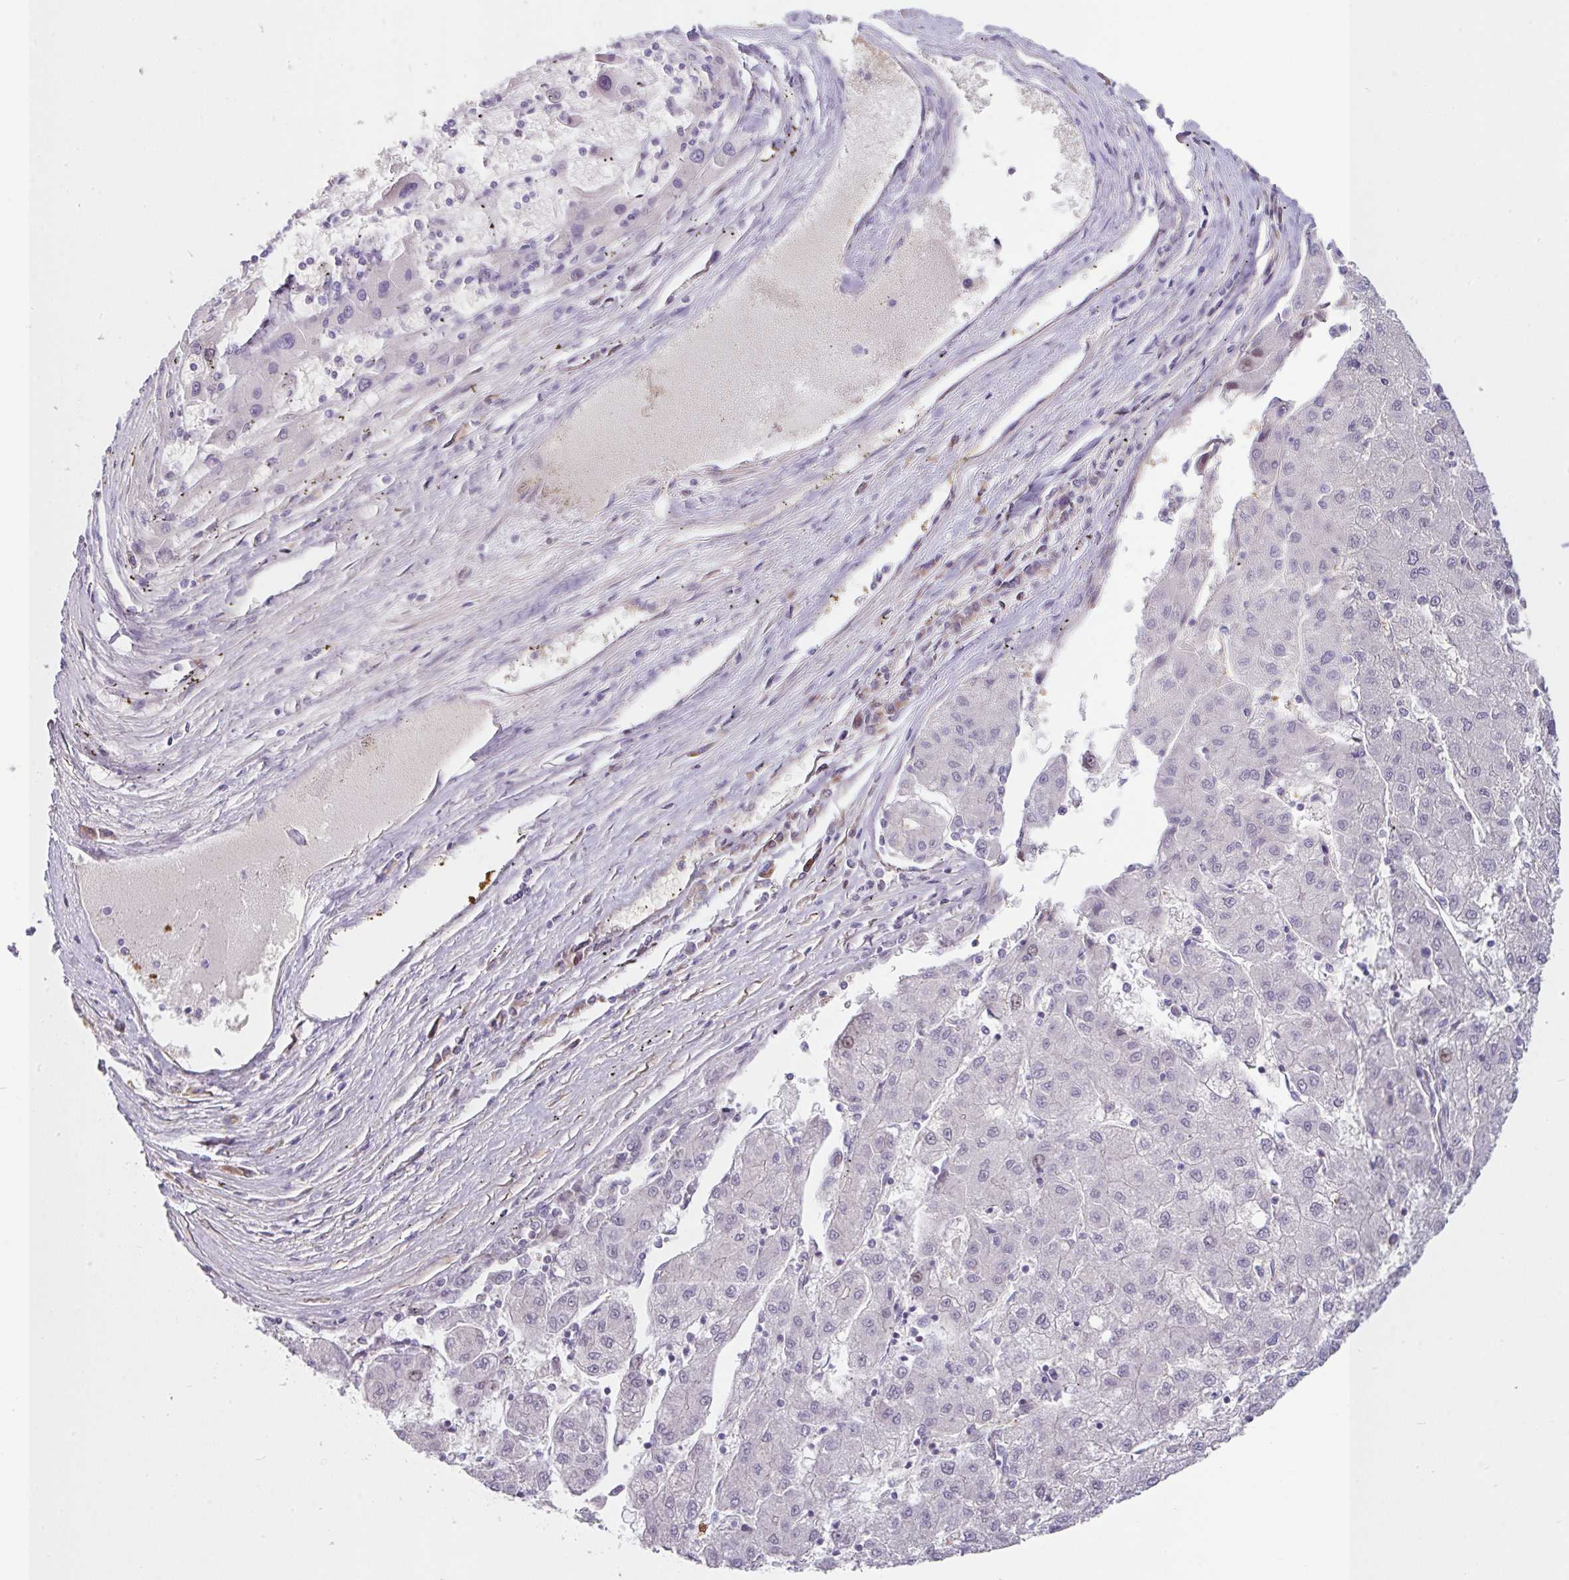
{"staining": {"intensity": "negative", "quantity": "none", "location": "none"}, "tissue": "liver cancer", "cell_type": "Tumor cells", "image_type": "cancer", "snomed": [{"axis": "morphology", "description": "Carcinoma, Hepatocellular, NOS"}, {"axis": "topography", "description": "Liver"}], "caption": "High magnification brightfield microscopy of liver cancer stained with DAB (brown) and counterstained with hematoxylin (blue): tumor cells show no significant positivity.", "gene": "VCY1B", "patient": {"sex": "male", "age": 72}}